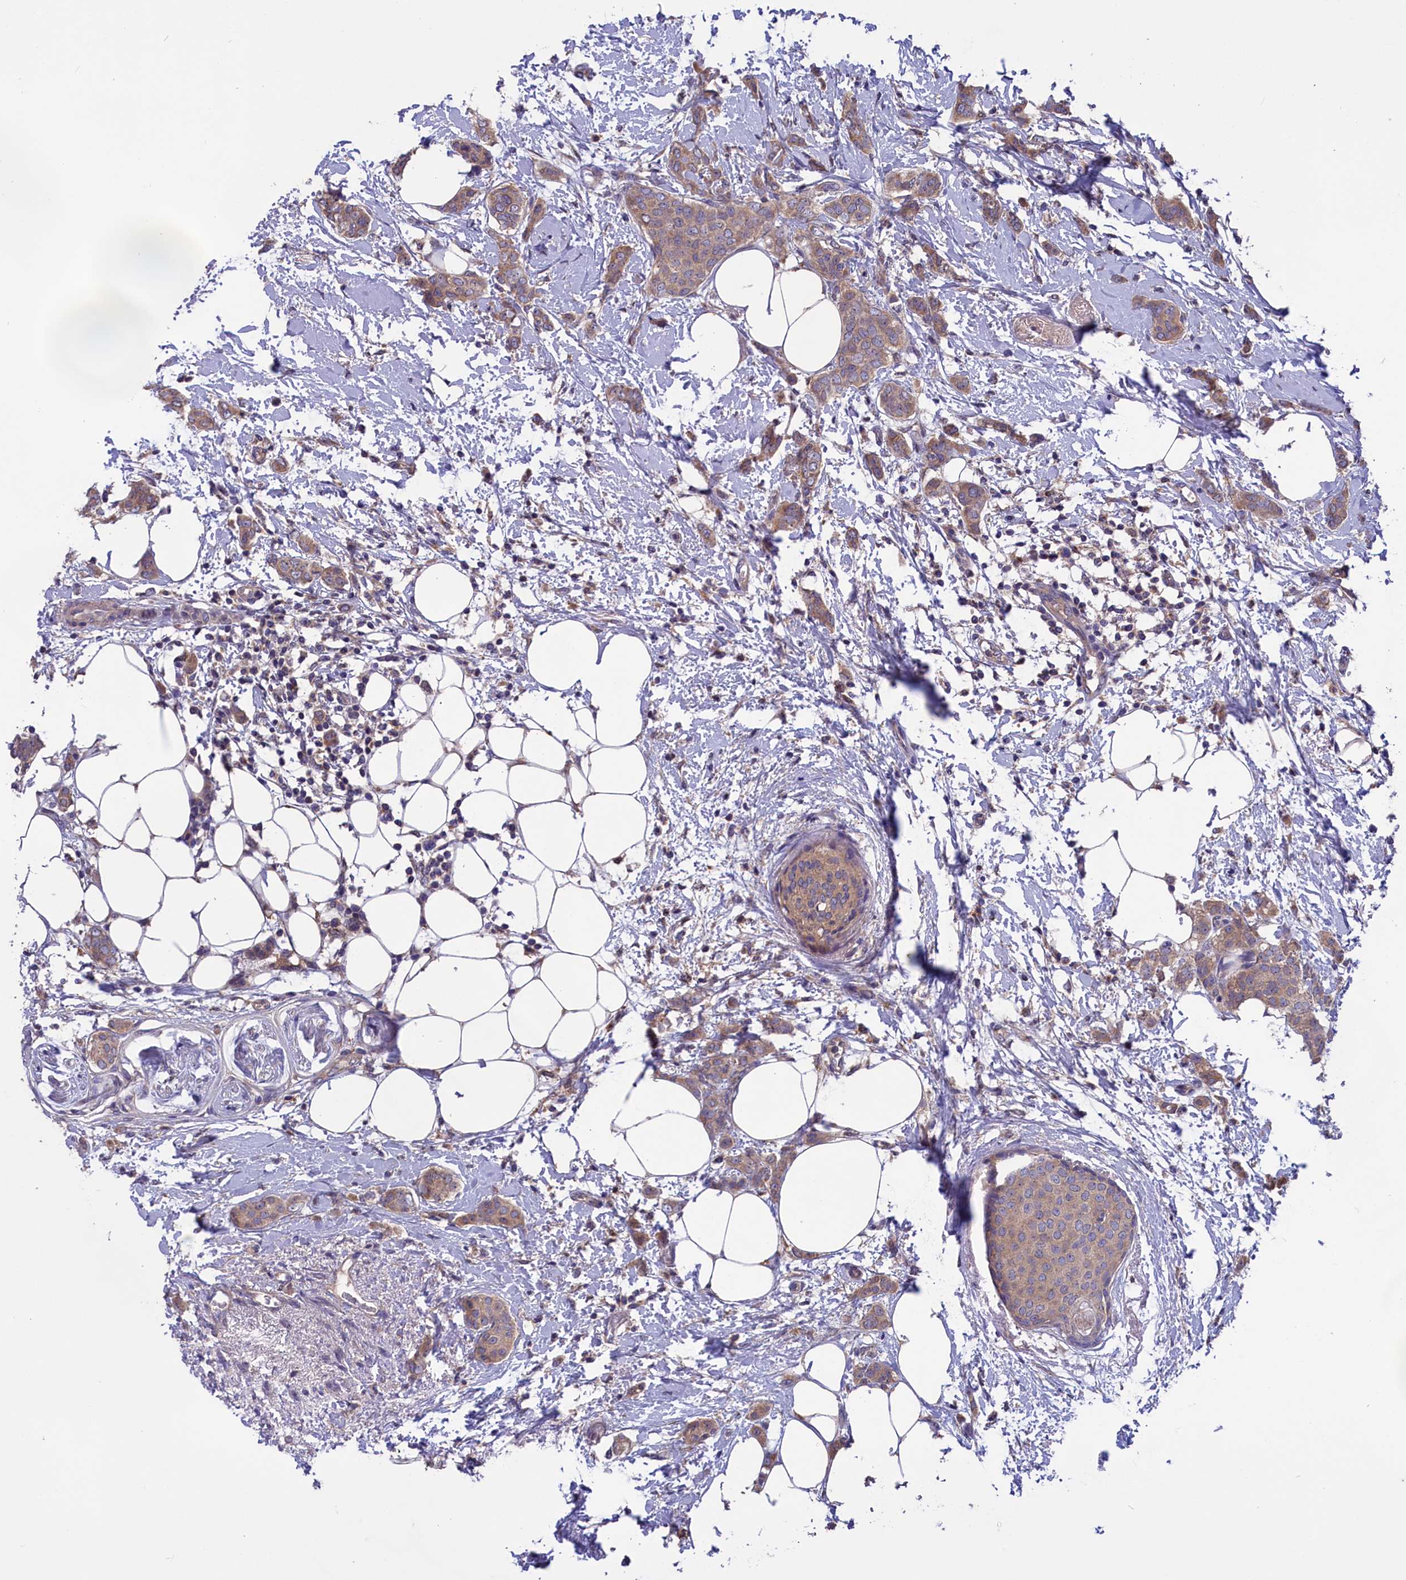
{"staining": {"intensity": "moderate", "quantity": ">75%", "location": "cytoplasmic/membranous"}, "tissue": "breast cancer", "cell_type": "Tumor cells", "image_type": "cancer", "snomed": [{"axis": "morphology", "description": "Duct carcinoma"}, {"axis": "topography", "description": "Breast"}], "caption": "Moderate cytoplasmic/membranous positivity for a protein is seen in approximately >75% of tumor cells of breast invasive ductal carcinoma using IHC.", "gene": "AMDHD2", "patient": {"sex": "female", "age": 72}}